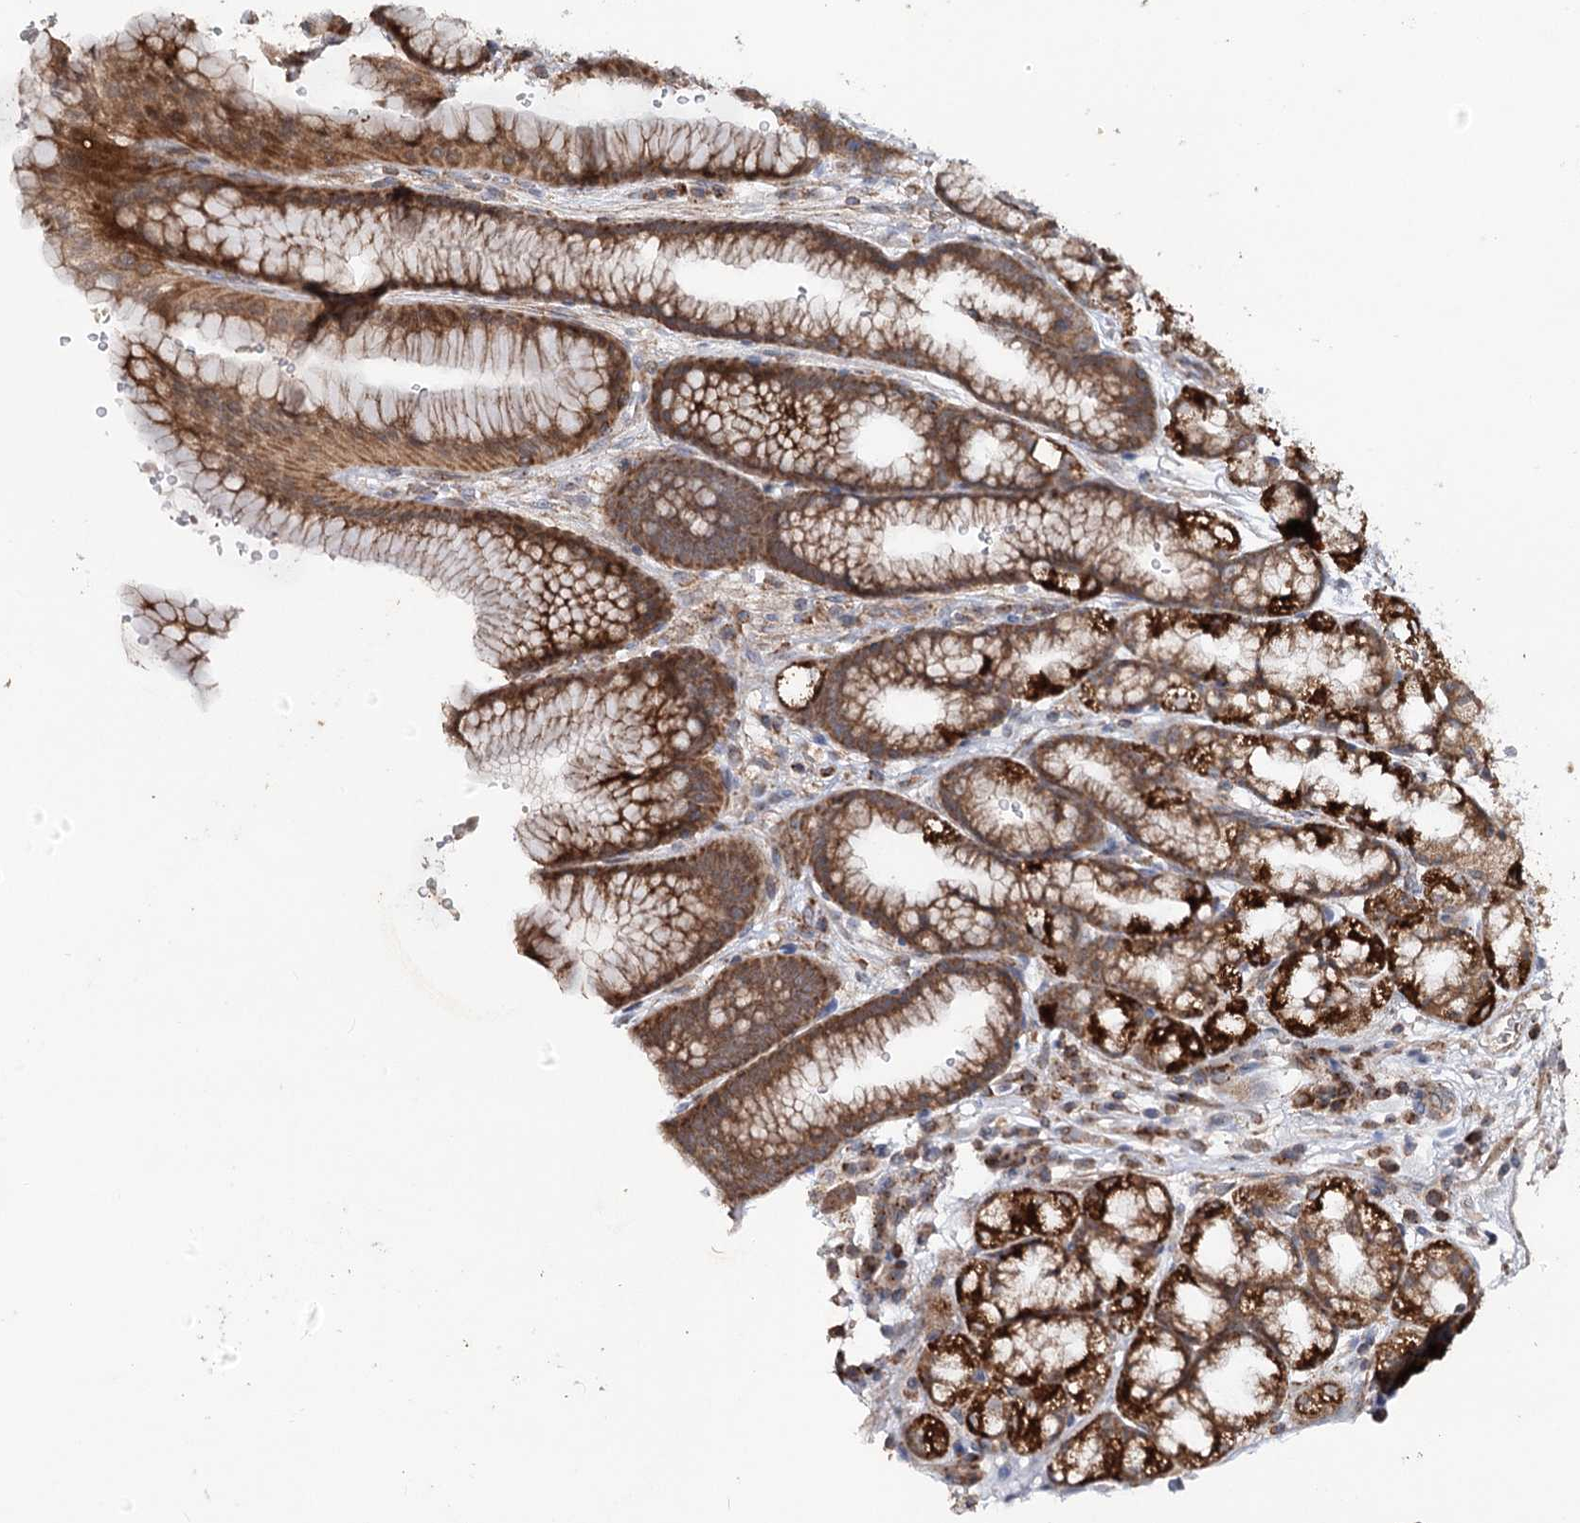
{"staining": {"intensity": "strong", "quantity": ">75%", "location": "cytoplasmic/membranous"}, "tissue": "stomach", "cell_type": "Glandular cells", "image_type": "normal", "snomed": [{"axis": "morphology", "description": "Normal tissue, NOS"}, {"axis": "morphology", "description": "Adenocarcinoma, NOS"}, {"axis": "topography", "description": "Stomach"}], "caption": "Protein positivity by IHC displays strong cytoplasmic/membranous expression in about >75% of glandular cells in normal stomach.", "gene": "MINDY3", "patient": {"sex": "male", "age": 57}}